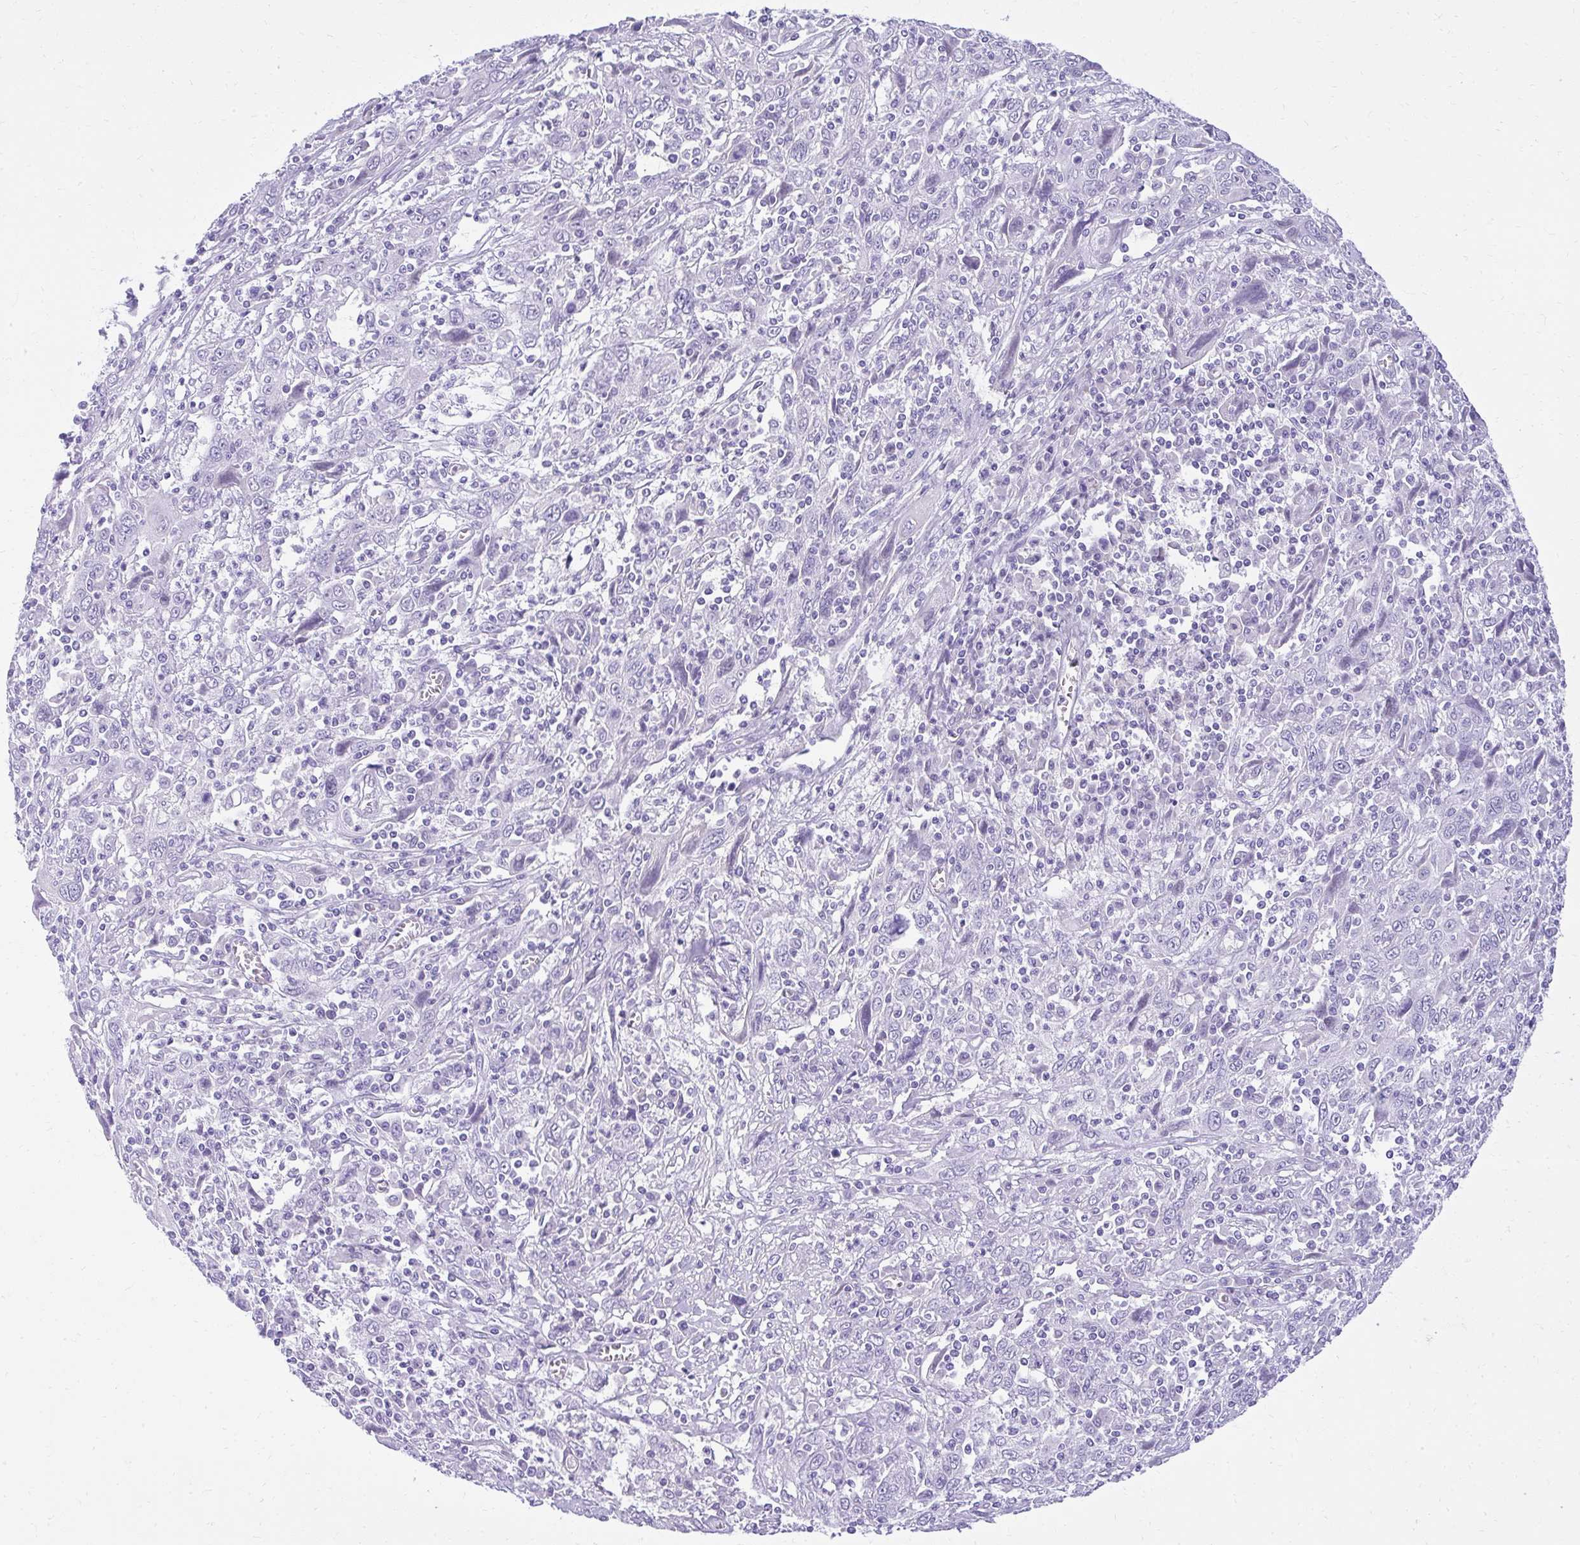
{"staining": {"intensity": "negative", "quantity": "none", "location": "none"}, "tissue": "cervical cancer", "cell_type": "Tumor cells", "image_type": "cancer", "snomed": [{"axis": "morphology", "description": "Squamous cell carcinoma, NOS"}, {"axis": "topography", "description": "Cervix"}], "caption": "The immunohistochemistry (IHC) micrograph has no significant staining in tumor cells of cervical cancer (squamous cell carcinoma) tissue. The staining is performed using DAB brown chromogen with nuclei counter-stained in using hematoxylin.", "gene": "PRAP1", "patient": {"sex": "female", "age": 46}}